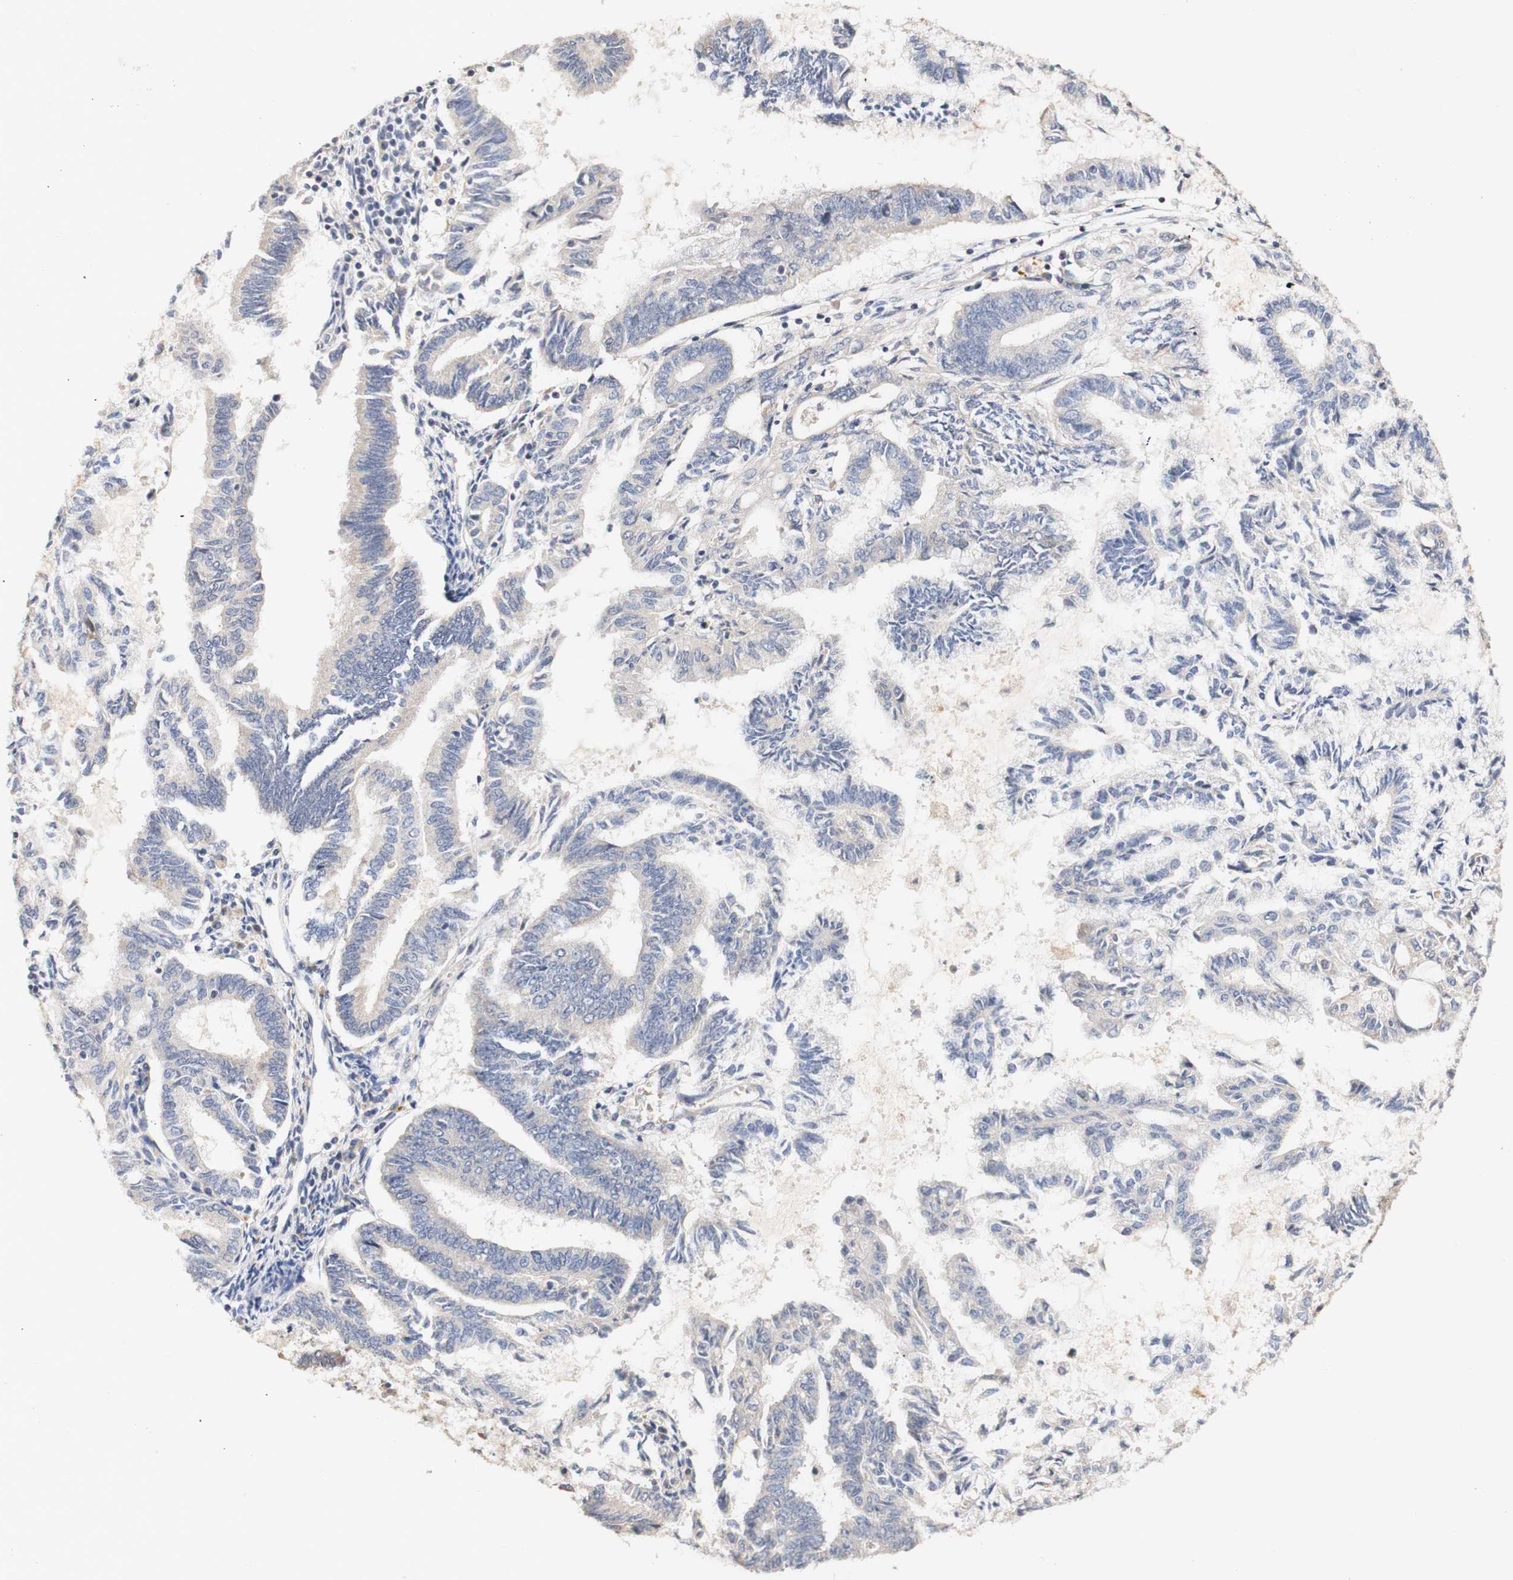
{"staining": {"intensity": "weak", "quantity": ">75%", "location": "cytoplasmic/membranous"}, "tissue": "endometrial cancer", "cell_type": "Tumor cells", "image_type": "cancer", "snomed": [{"axis": "morphology", "description": "Adenocarcinoma, NOS"}, {"axis": "topography", "description": "Endometrium"}], "caption": "Adenocarcinoma (endometrial) stained with a protein marker displays weak staining in tumor cells.", "gene": "PIN1", "patient": {"sex": "female", "age": 86}}